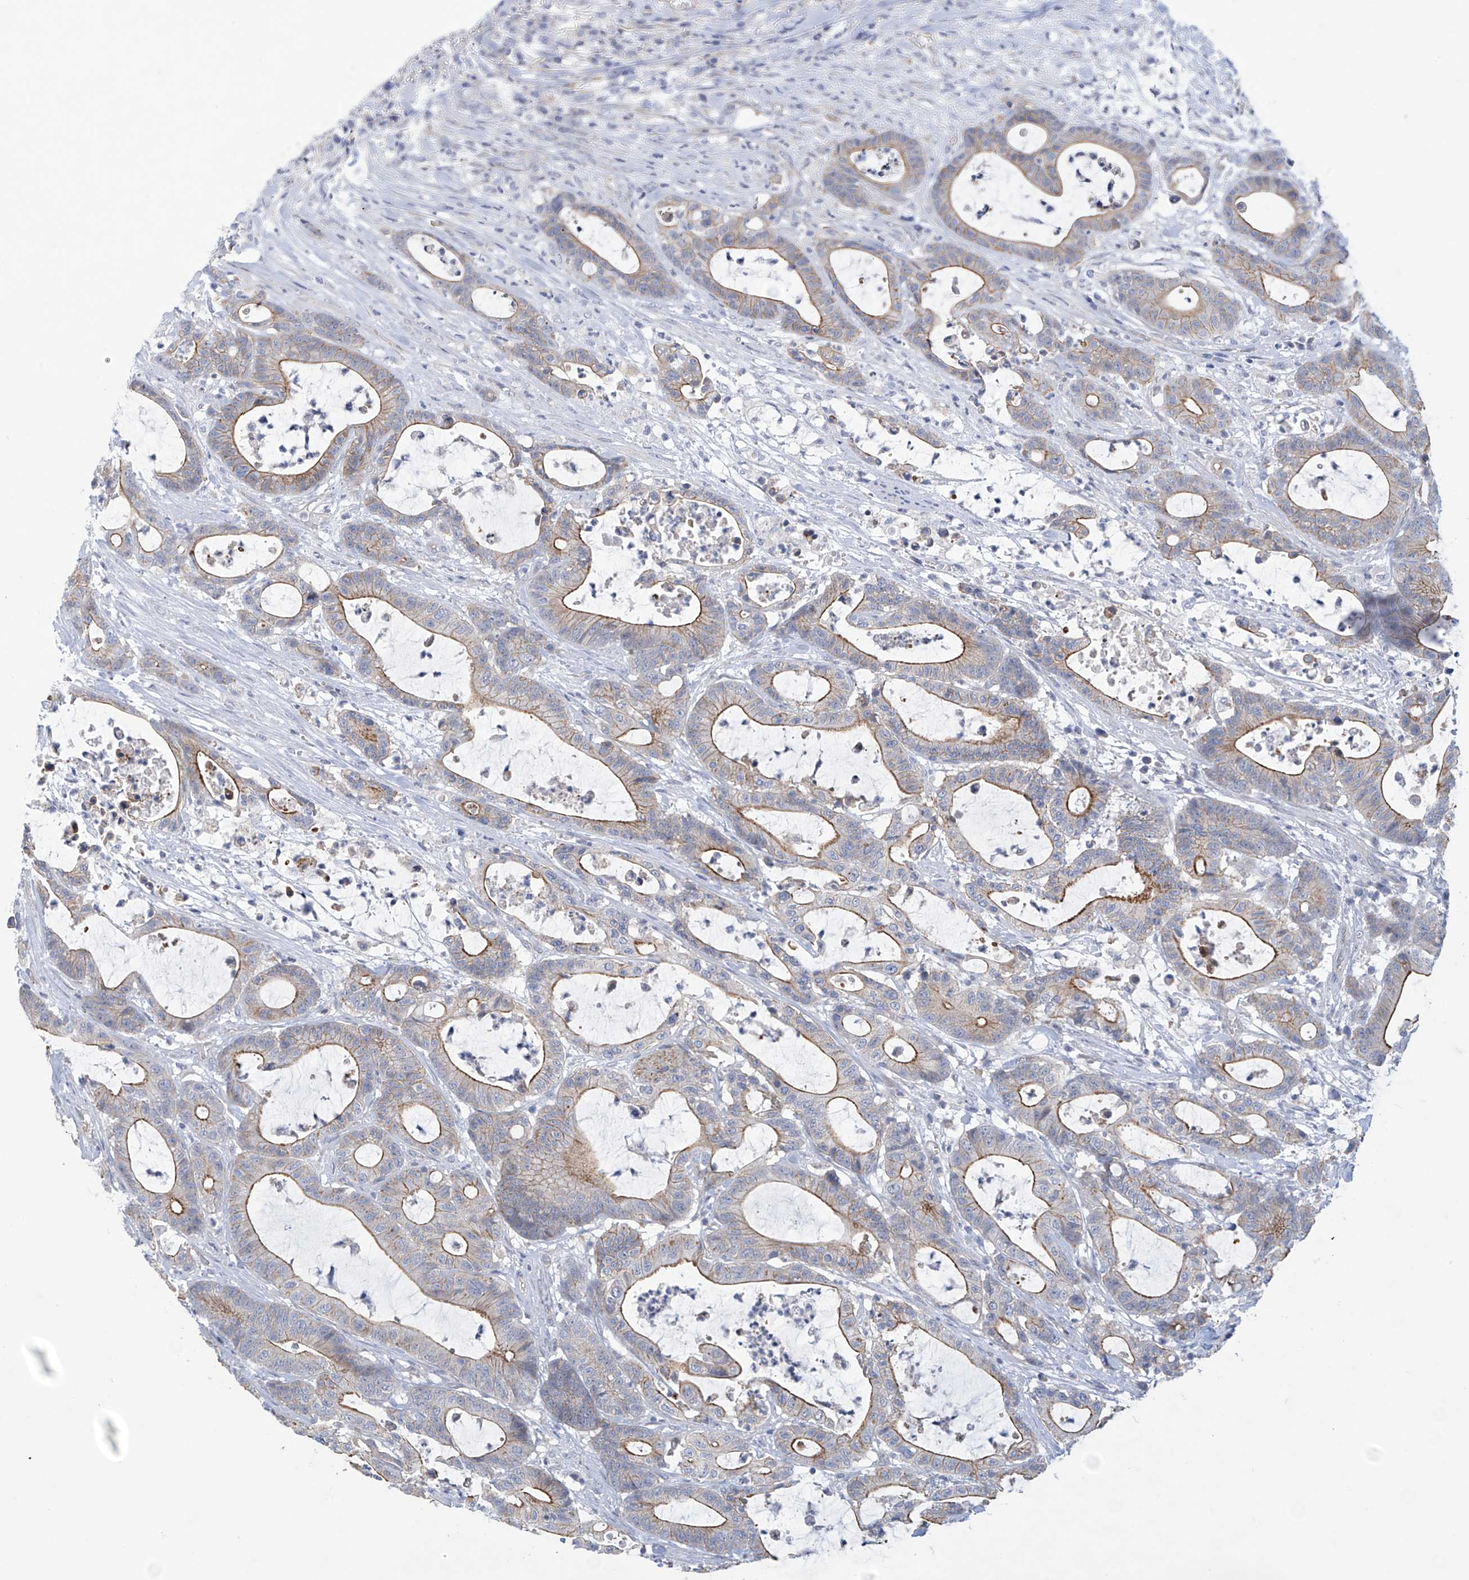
{"staining": {"intensity": "moderate", "quantity": ">75%", "location": "cytoplasmic/membranous"}, "tissue": "colorectal cancer", "cell_type": "Tumor cells", "image_type": "cancer", "snomed": [{"axis": "morphology", "description": "Adenocarcinoma, NOS"}, {"axis": "topography", "description": "Colon"}], "caption": "Protein staining by IHC exhibits moderate cytoplasmic/membranous staining in approximately >75% of tumor cells in adenocarcinoma (colorectal).", "gene": "ABHD13", "patient": {"sex": "female", "age": 84}}